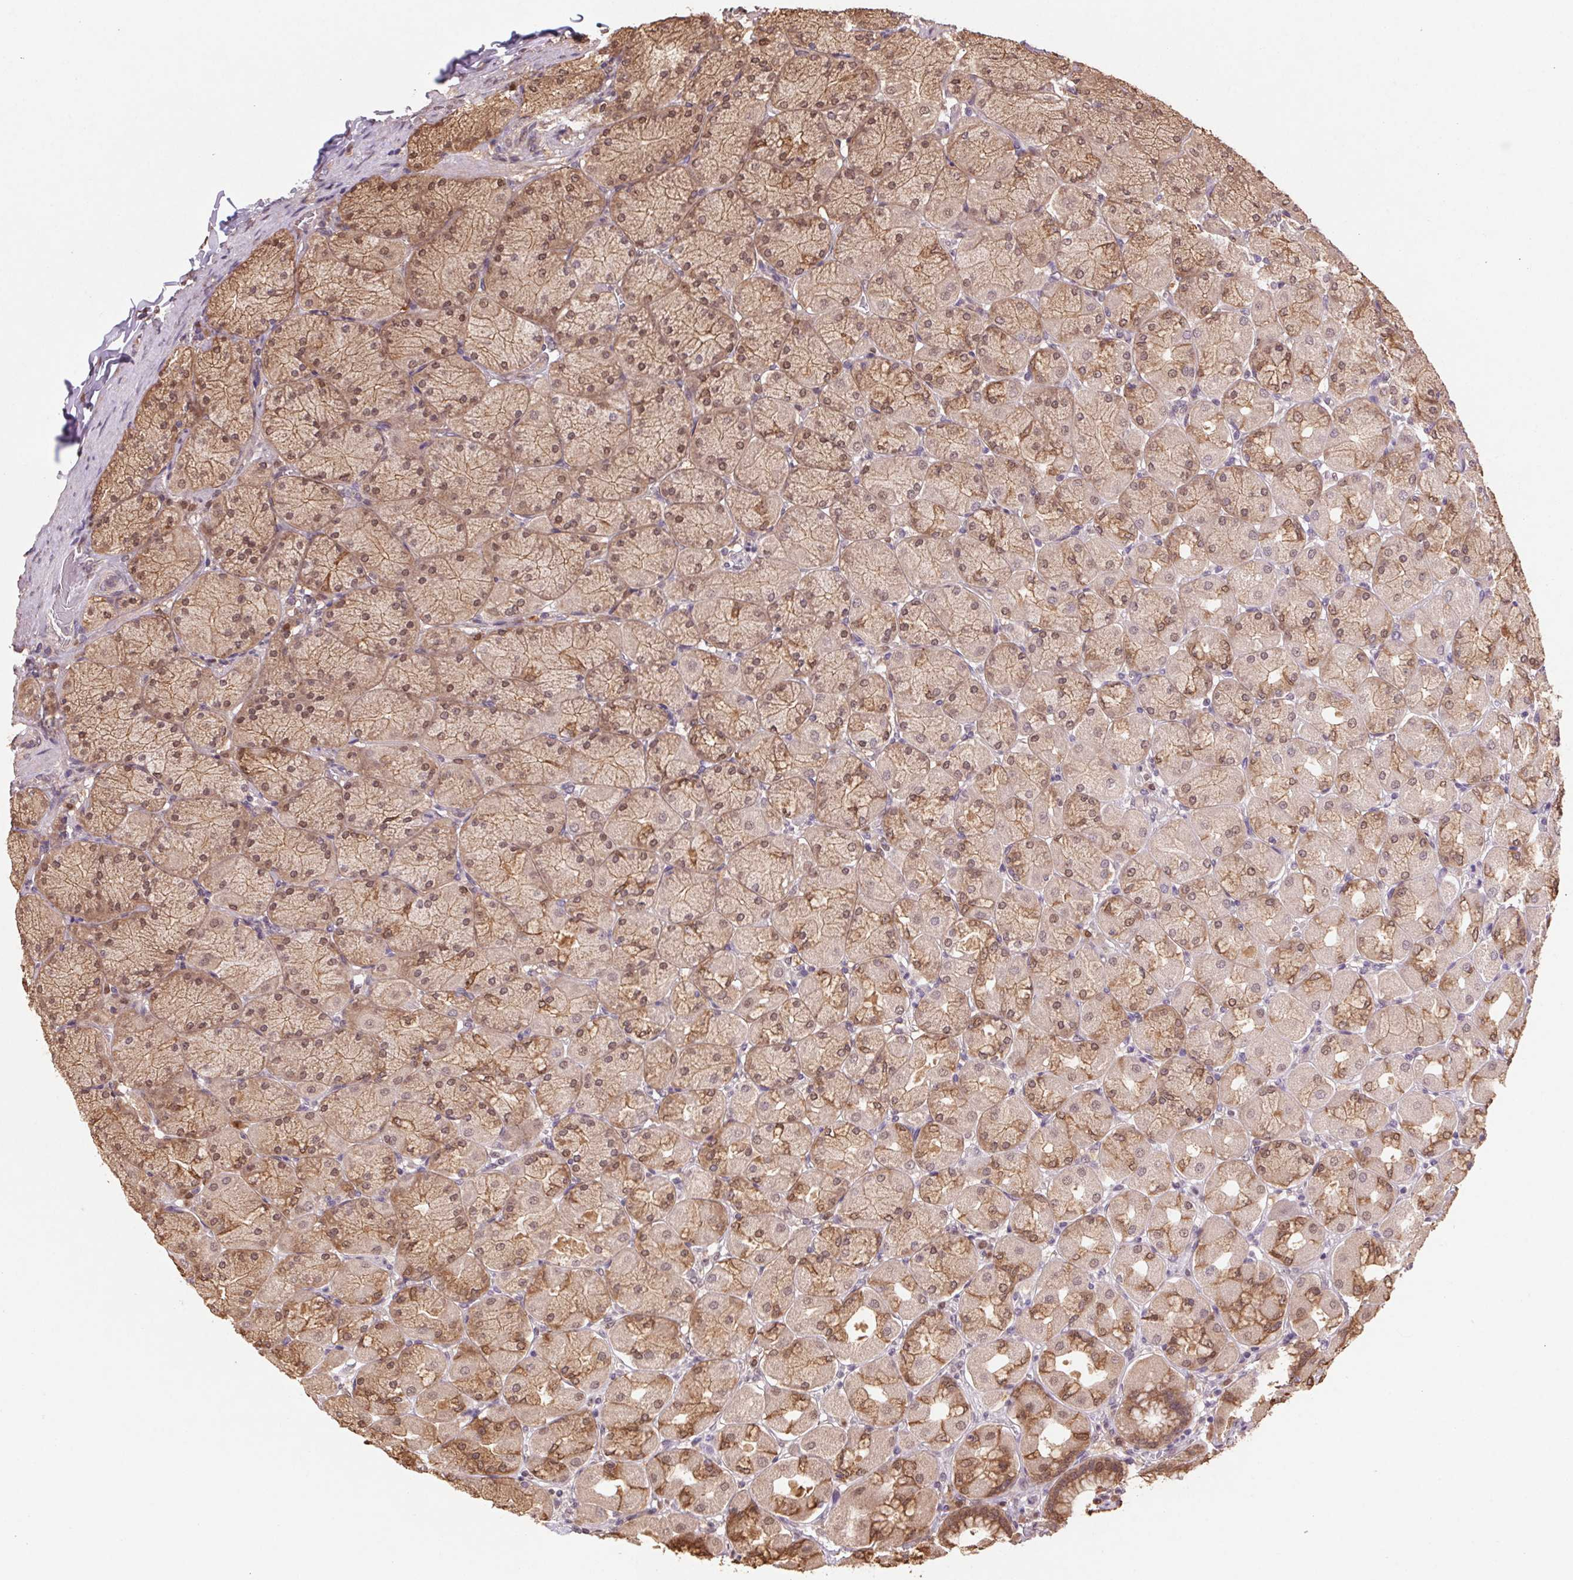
{"staining": {"intensity": "moderate", "quantity": ">75%", "location": "cytoplasmic/membranous,nuclear"}, "tissue": "stomach", "cell_type": "Glandular cells", "image_type": "normal", "snomed": [{"axis": "morphology", "description": "Normal tissue, NOS"}, {"axis": "topography", "description": "Stomach, upper"}], "caption": "Immunohistochemistry (IHC) histopathology image of benign stomach: stomach stained using IHC exhibits medium levels of moderate protein expression localized specifically in the cytoplasmic/membranous,nuclear of glandular cells, appearing as a cytoplasmic/membranous,nuclear brown color.", "gene": "CUTA", "patient": {"sex": "female", "age": 56}}